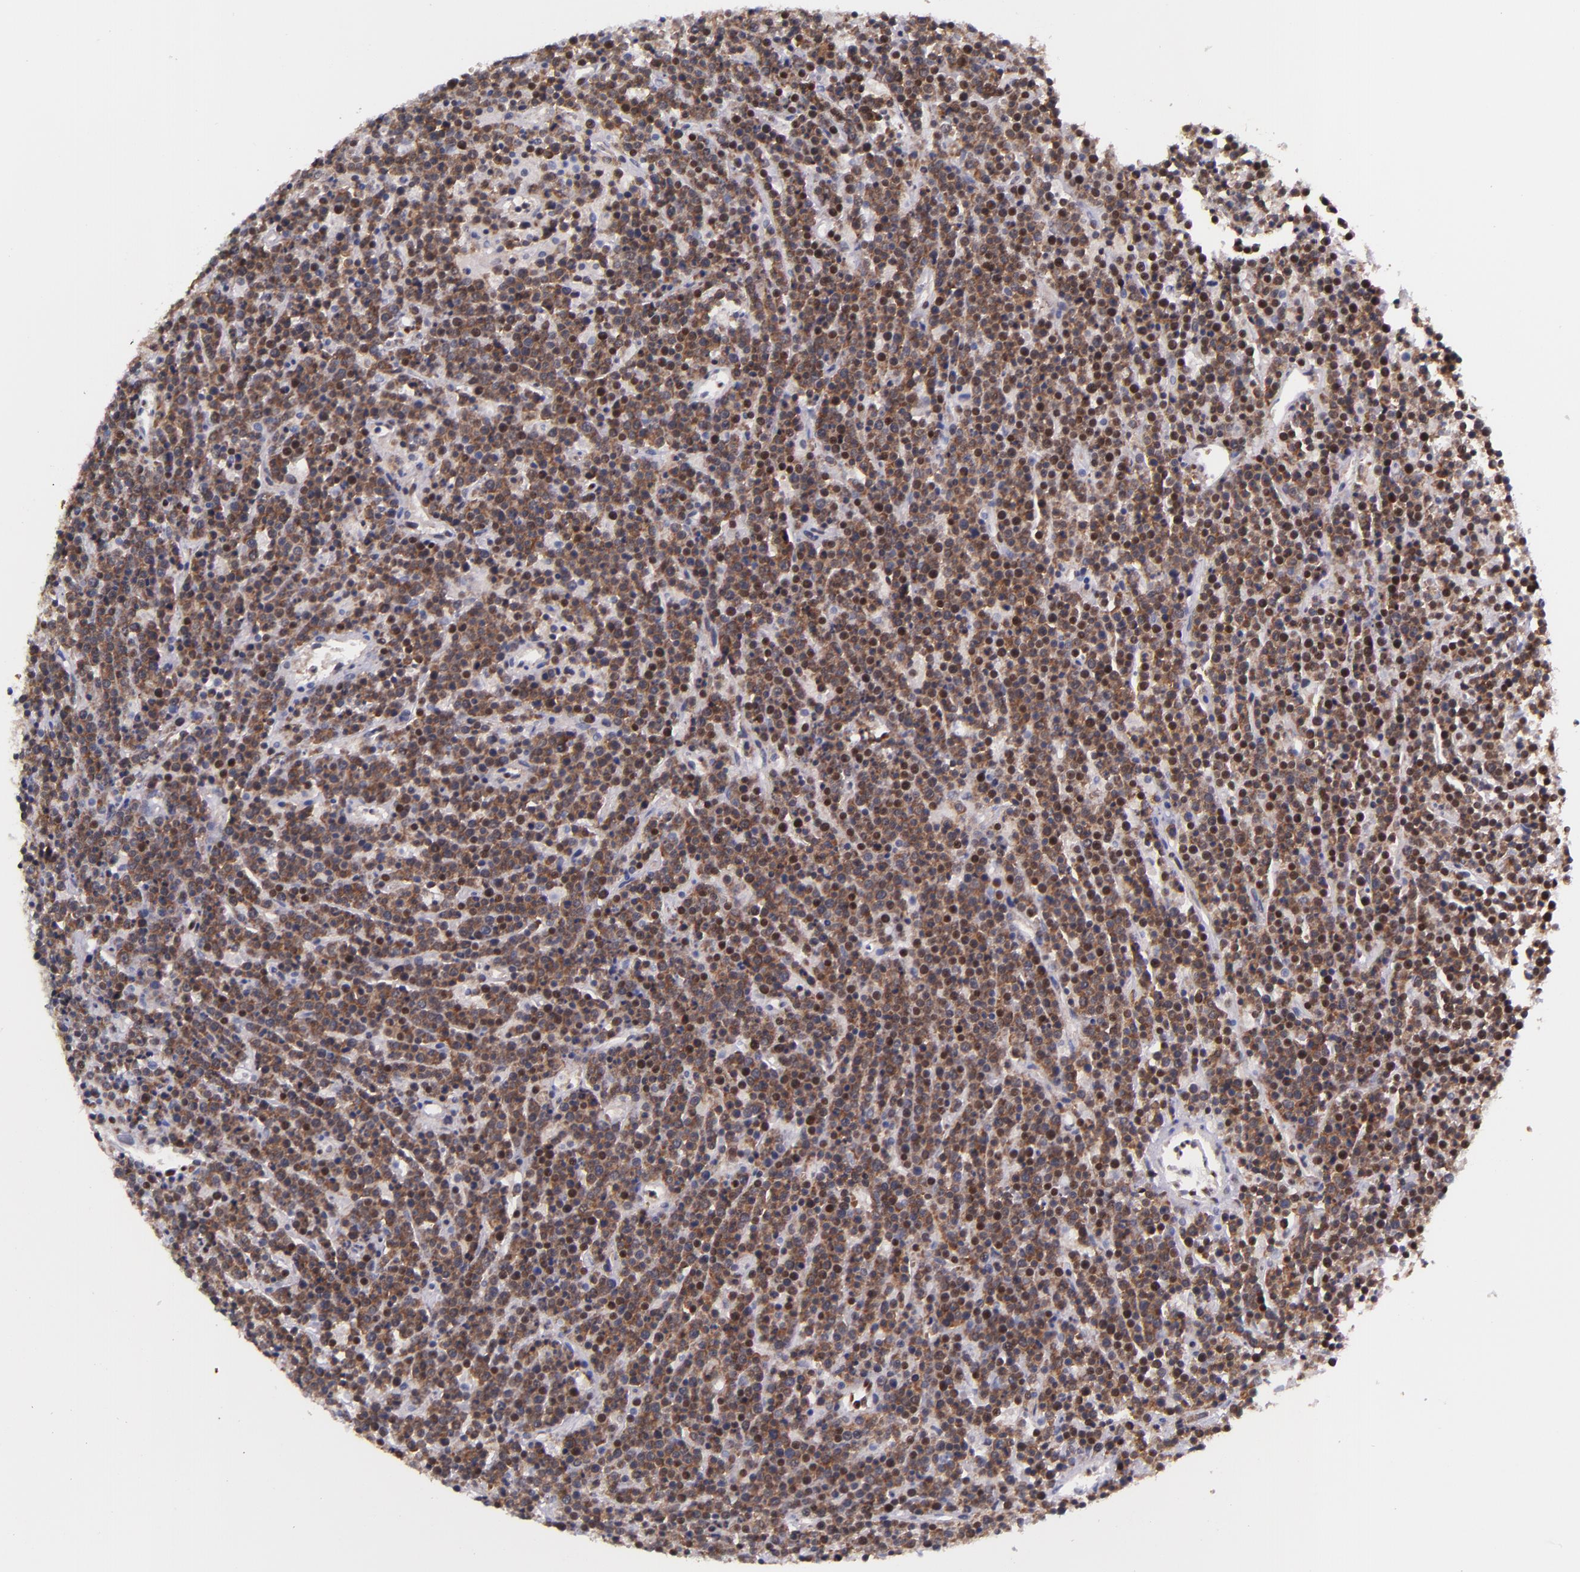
{"staining": {"intensity": "strong", "quantity": ">75%", "location": "nuclear"}, "tissue": "lymphoma", "cell_type": "Tumor cells", "image_type": "cancer", "snomed": [{"axis": "morphology", "description": "Malignant lymphoma, non-Hodgkin's type, High grade"}, {"axis": "topography", "description": "Ovary"}], "caption": "The photomicrograph shows a brown stain indicating the presence of a protein in the nuclear of tumor cells in high-grade malignant lymphoma, non-Hodgkin's type.", "gene": "GPKOW", "patient": {"sex": "female", "age": 56}}